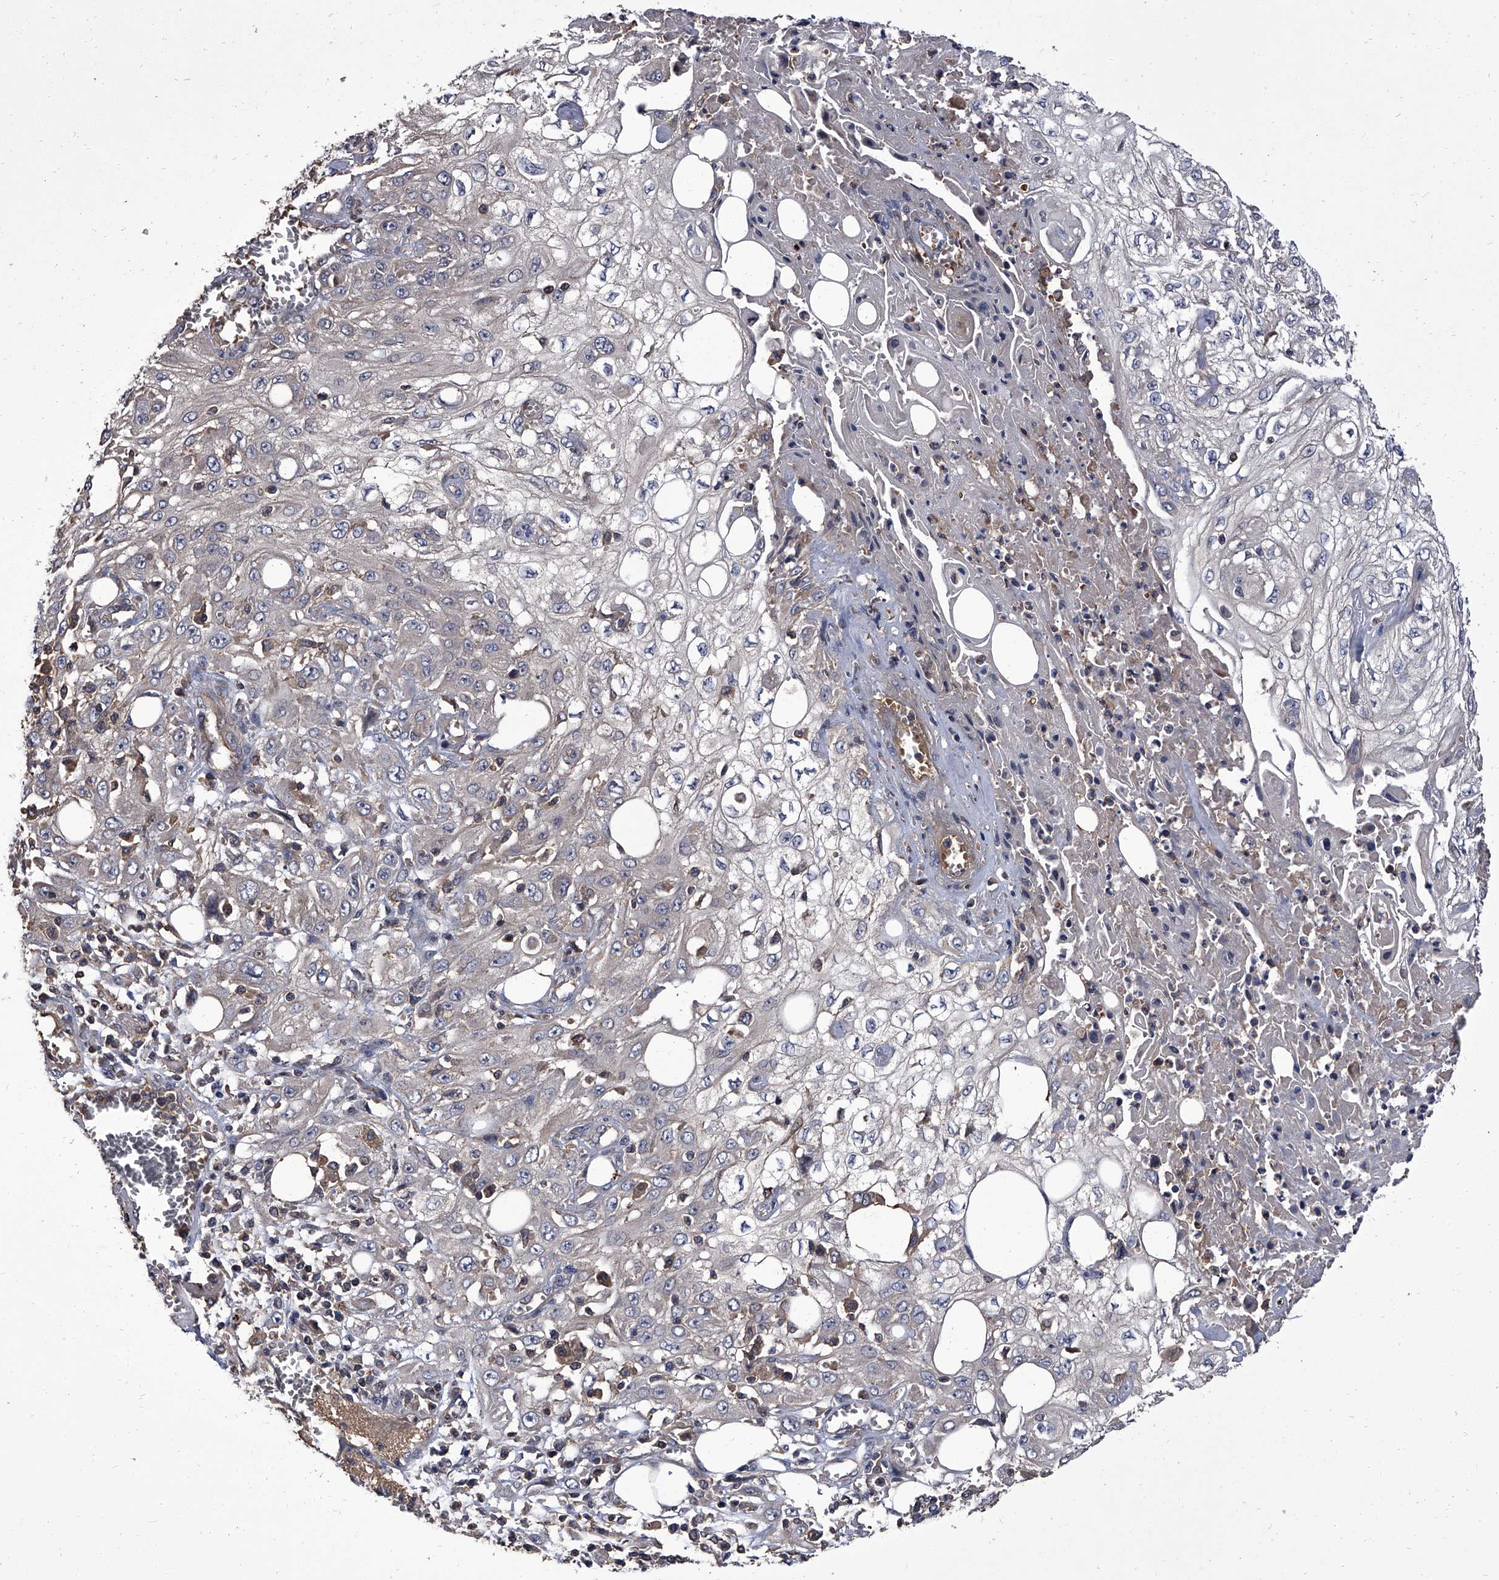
{"staining": {"intensity": "negative", "quantity": "none", "location": "none"}, "tissue": "skin cancer", "cell_type": "Tumor cells", "image_type": "cancer", "snomed": [{"axis": "morphology", "description": "Squamous cell carcinoma, NOS"}, {"axis": "morphology", "description": "Squamous cell carcinoma, metastatic, NOS"}, {"axis": "topography", "description": "Skin"}, {"axis": "topography", "description": "Lymph node"}], "caption": "IHC of skin cancer (metastatic squamous cell carcinoma) demonstrates no positivity in tumor cells.", "gene": "STK36", "patient": {"sex": "male", "age": 75}}